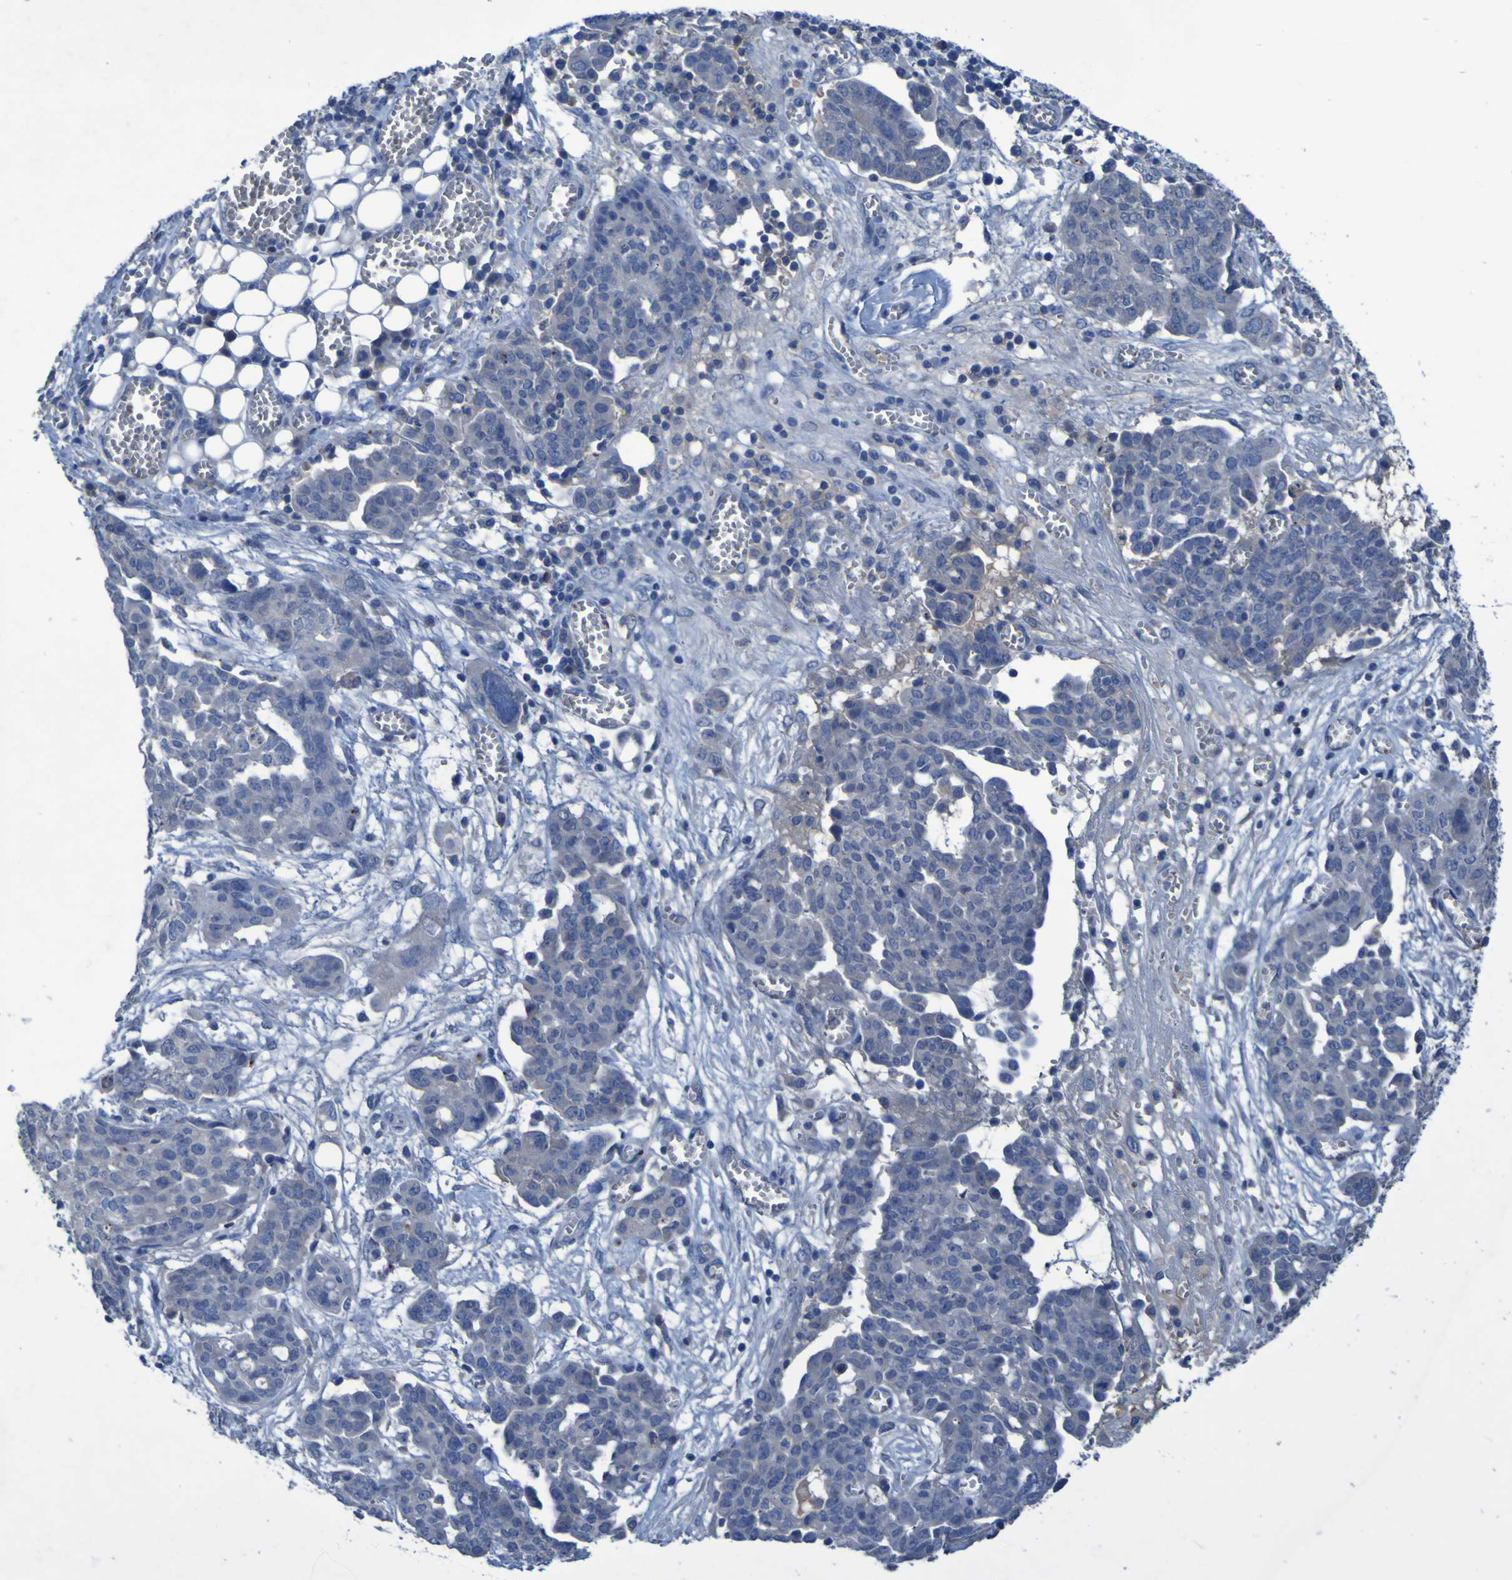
{"staining": {"intensity": "negative", "quantity": "none", "location": "none"}, "tissue": "ovarian cancer", "cell_type": "Tumor cells", "image_type": "cancer", "snomed": [{"axis": "morphology", "description": "Cystadenocarcinoma, serous, NOS"}, {"axis": "topography", "description": "Soft tissue"}, {"axis": "topography", "description": "Ovary"}], "caption": "IHC of serous cystadenocarcinoma (ovarian) exhibits no expression in tumor cells.", "gene": "SGK2", "patient": {"sex": "female", "age": 57}}